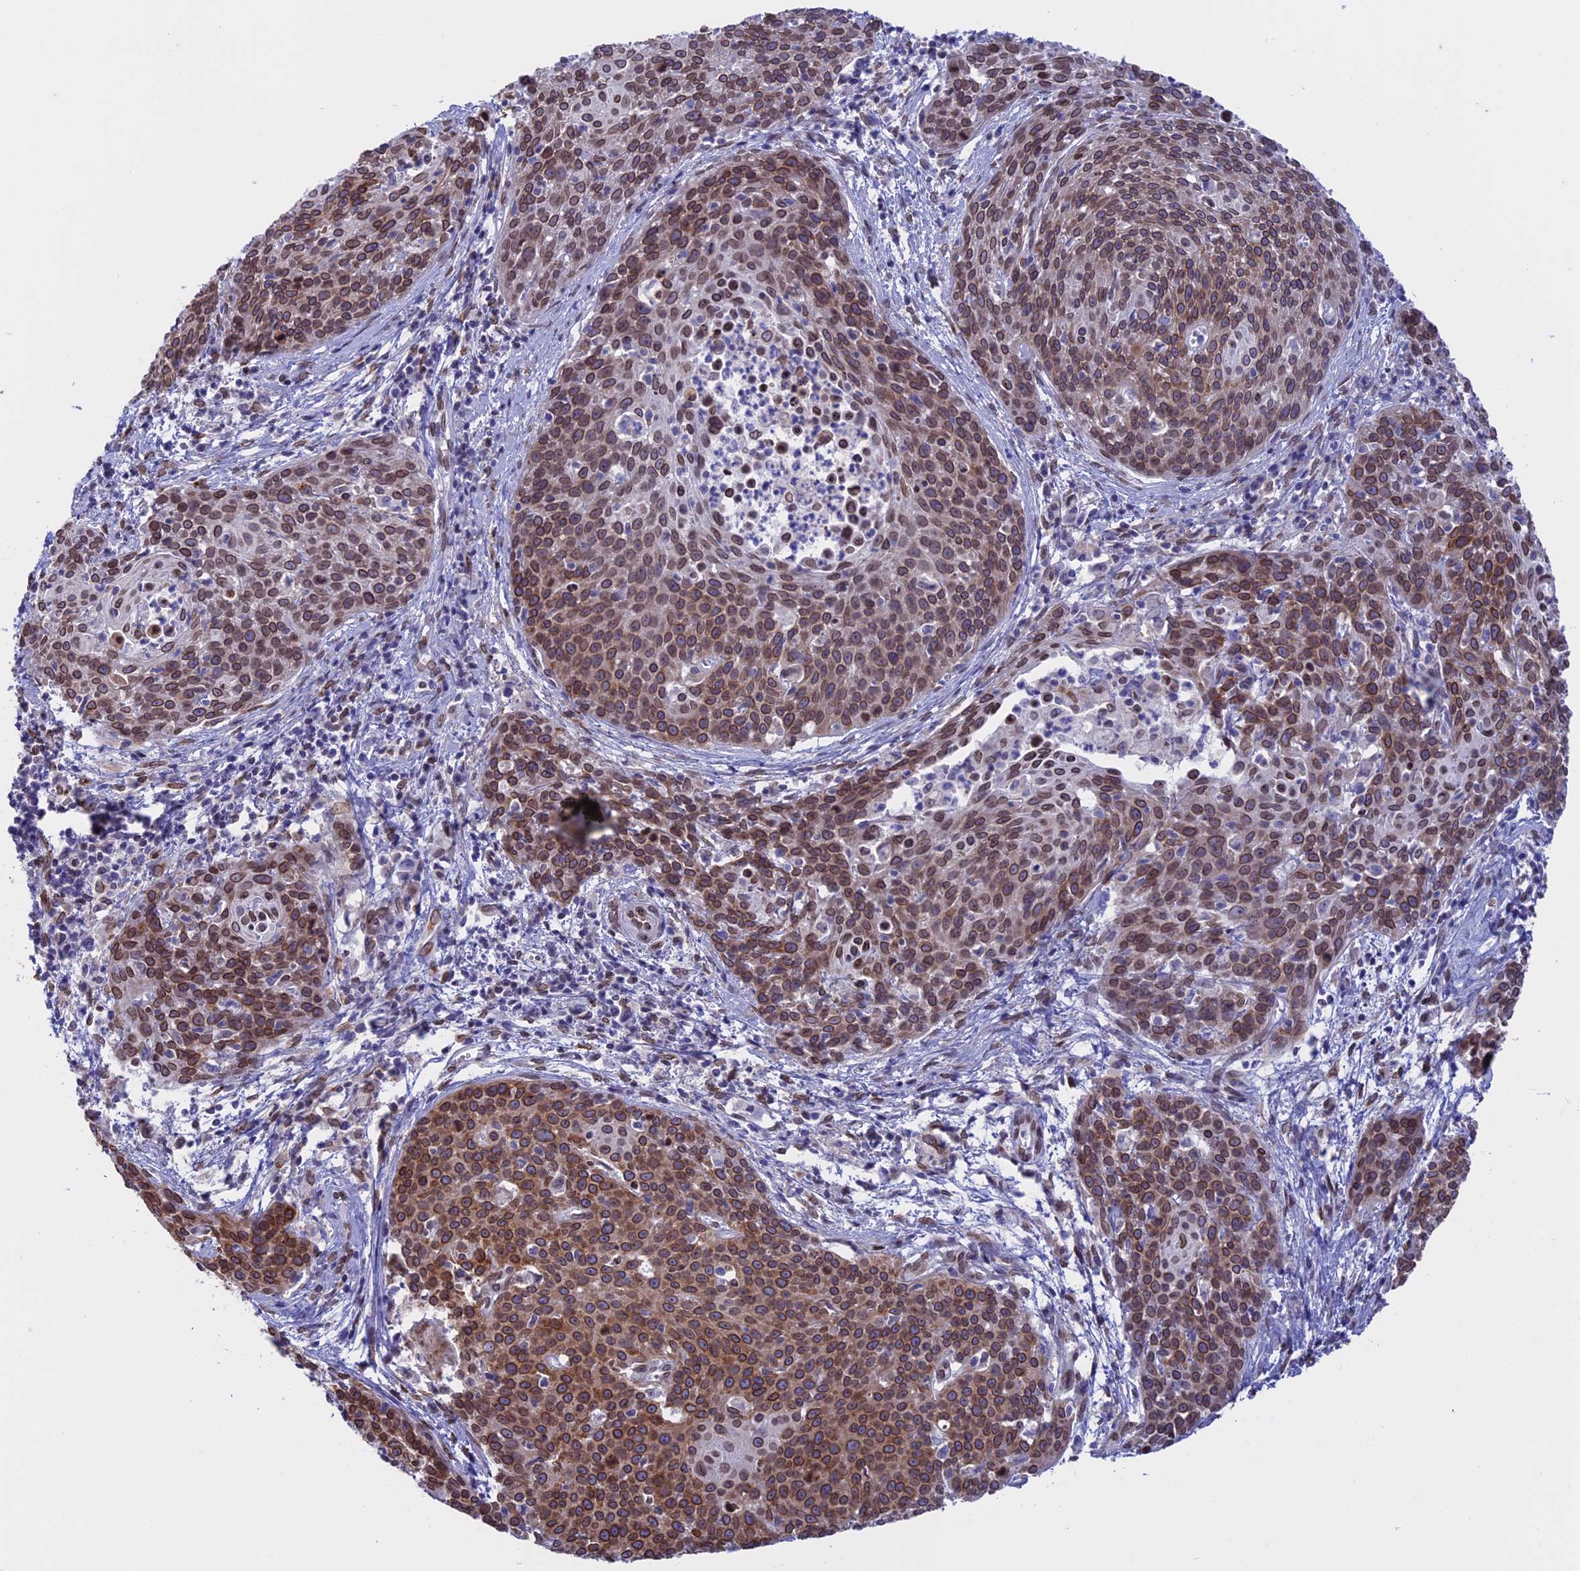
{"staining": {"intensity": "moderate", "quantity": ">75%", "location": "cytoplasmic/membranous,nuclear"}, "tissue": "cervical cancer", "cell_type": "Tumor cells", "image_type": "cancer", "snomed": [{"axis": "morphology", "description": "Squamous cell carcinoma, NOS"}, {"axis": "topography", "description": "Cervix"}], "caption": "Cervical cancer (squamous cell carcinoma) stained for a protein (brown) reveals moderate cytoplasmic/membranous and nuclear positive positivity in approximately >75% of tumor cells.", "gene": "TMPRSS7", "patient": {"sex": "female", "age": 38}}